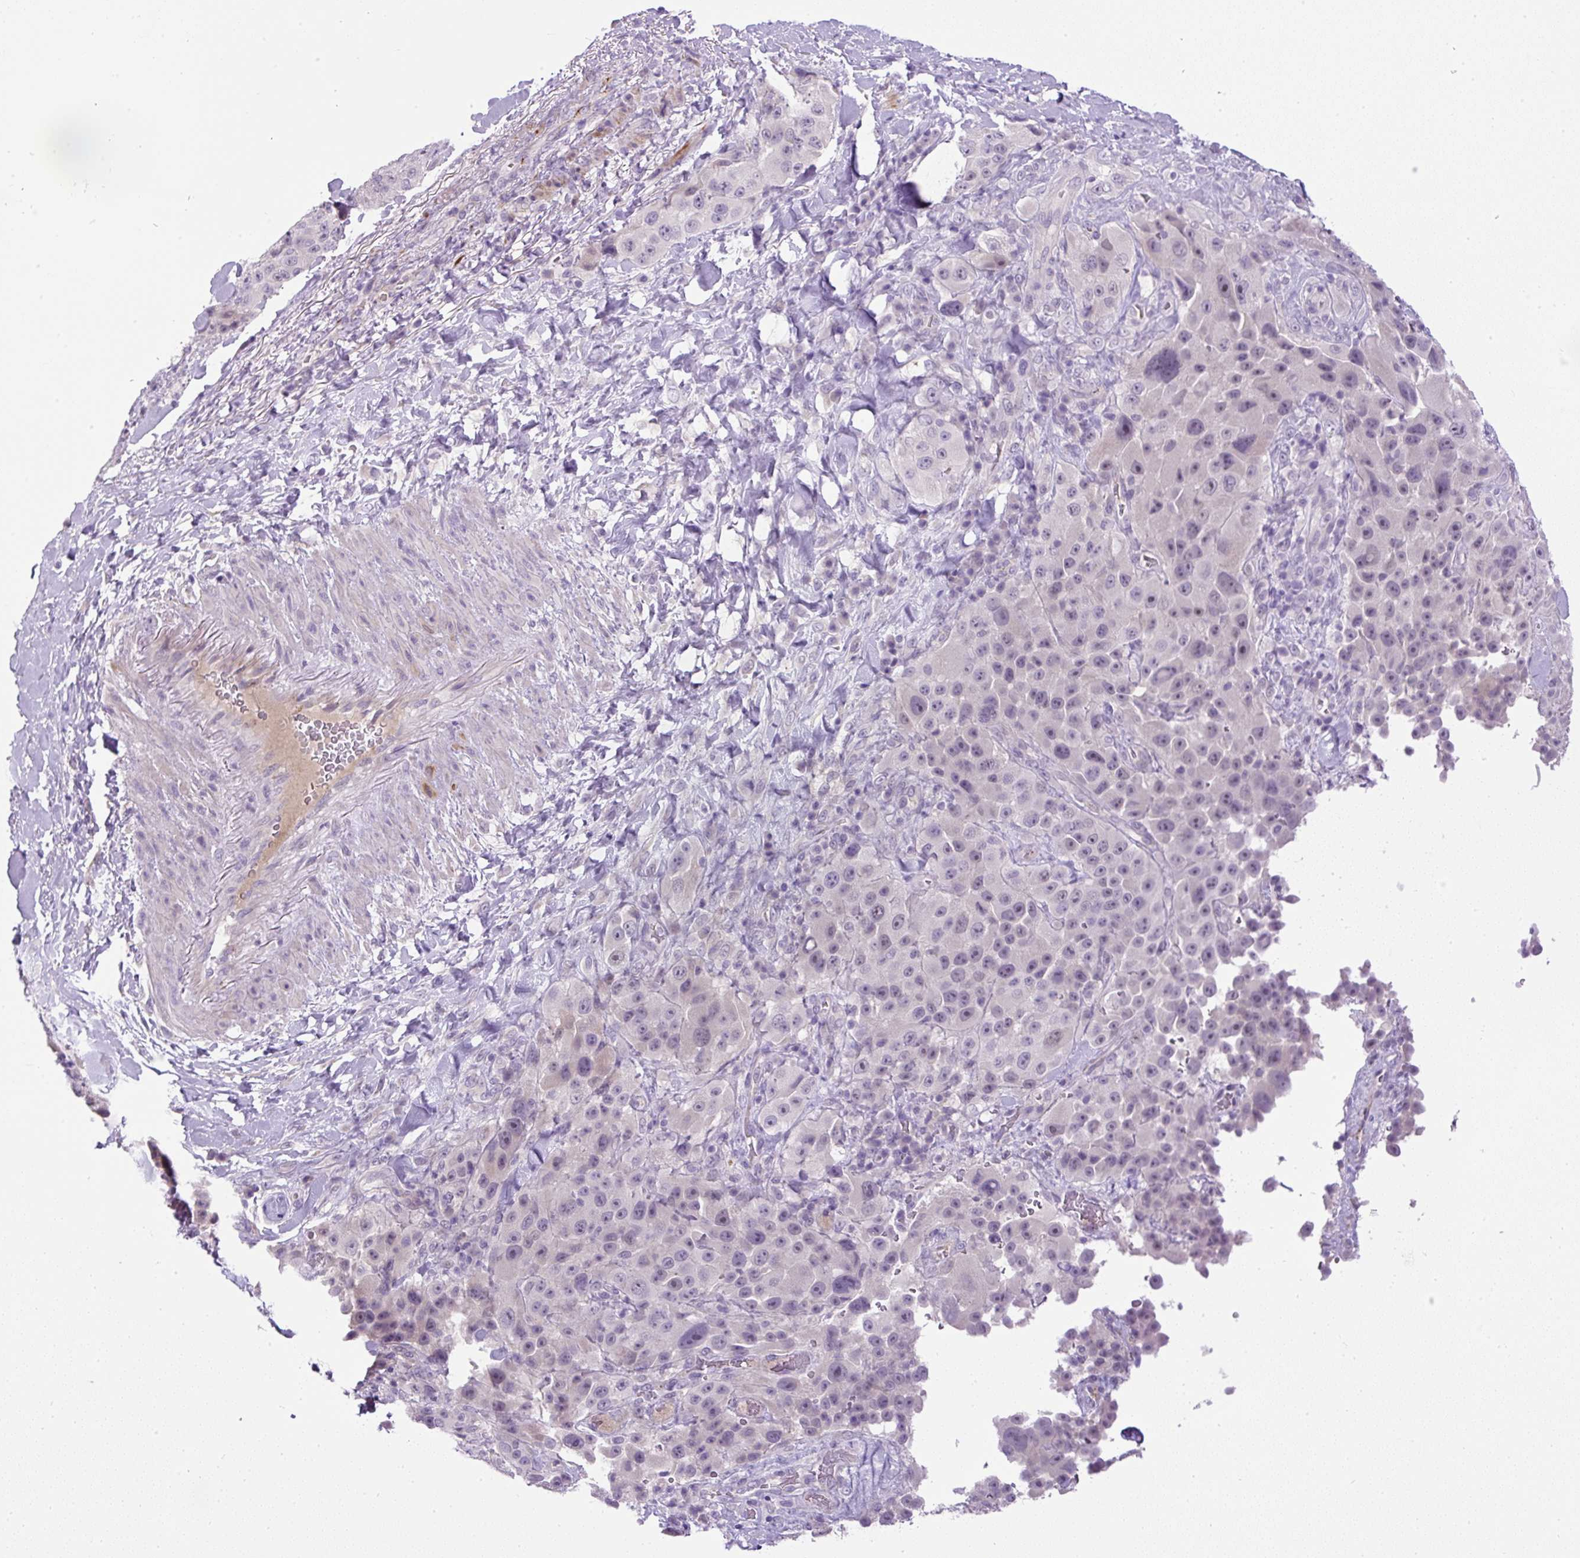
{"staining": {"intensity": "negative", "quantity": "none", "location": "none"}, "tissue": "melanoma", "cell_type": "Tumor cells", "image_type": "cancer", "snomed": [{"axis": "morphology", "description": "Malignant melanoma, Metastatic site"}, {"axis": "topography", "description": "Lymph node"}], "caption": "The micrograph displays no staining of tumor cells in melanoma.", "gene": "LEFTY2", "patient": {"sex": "male", "age": 62}}